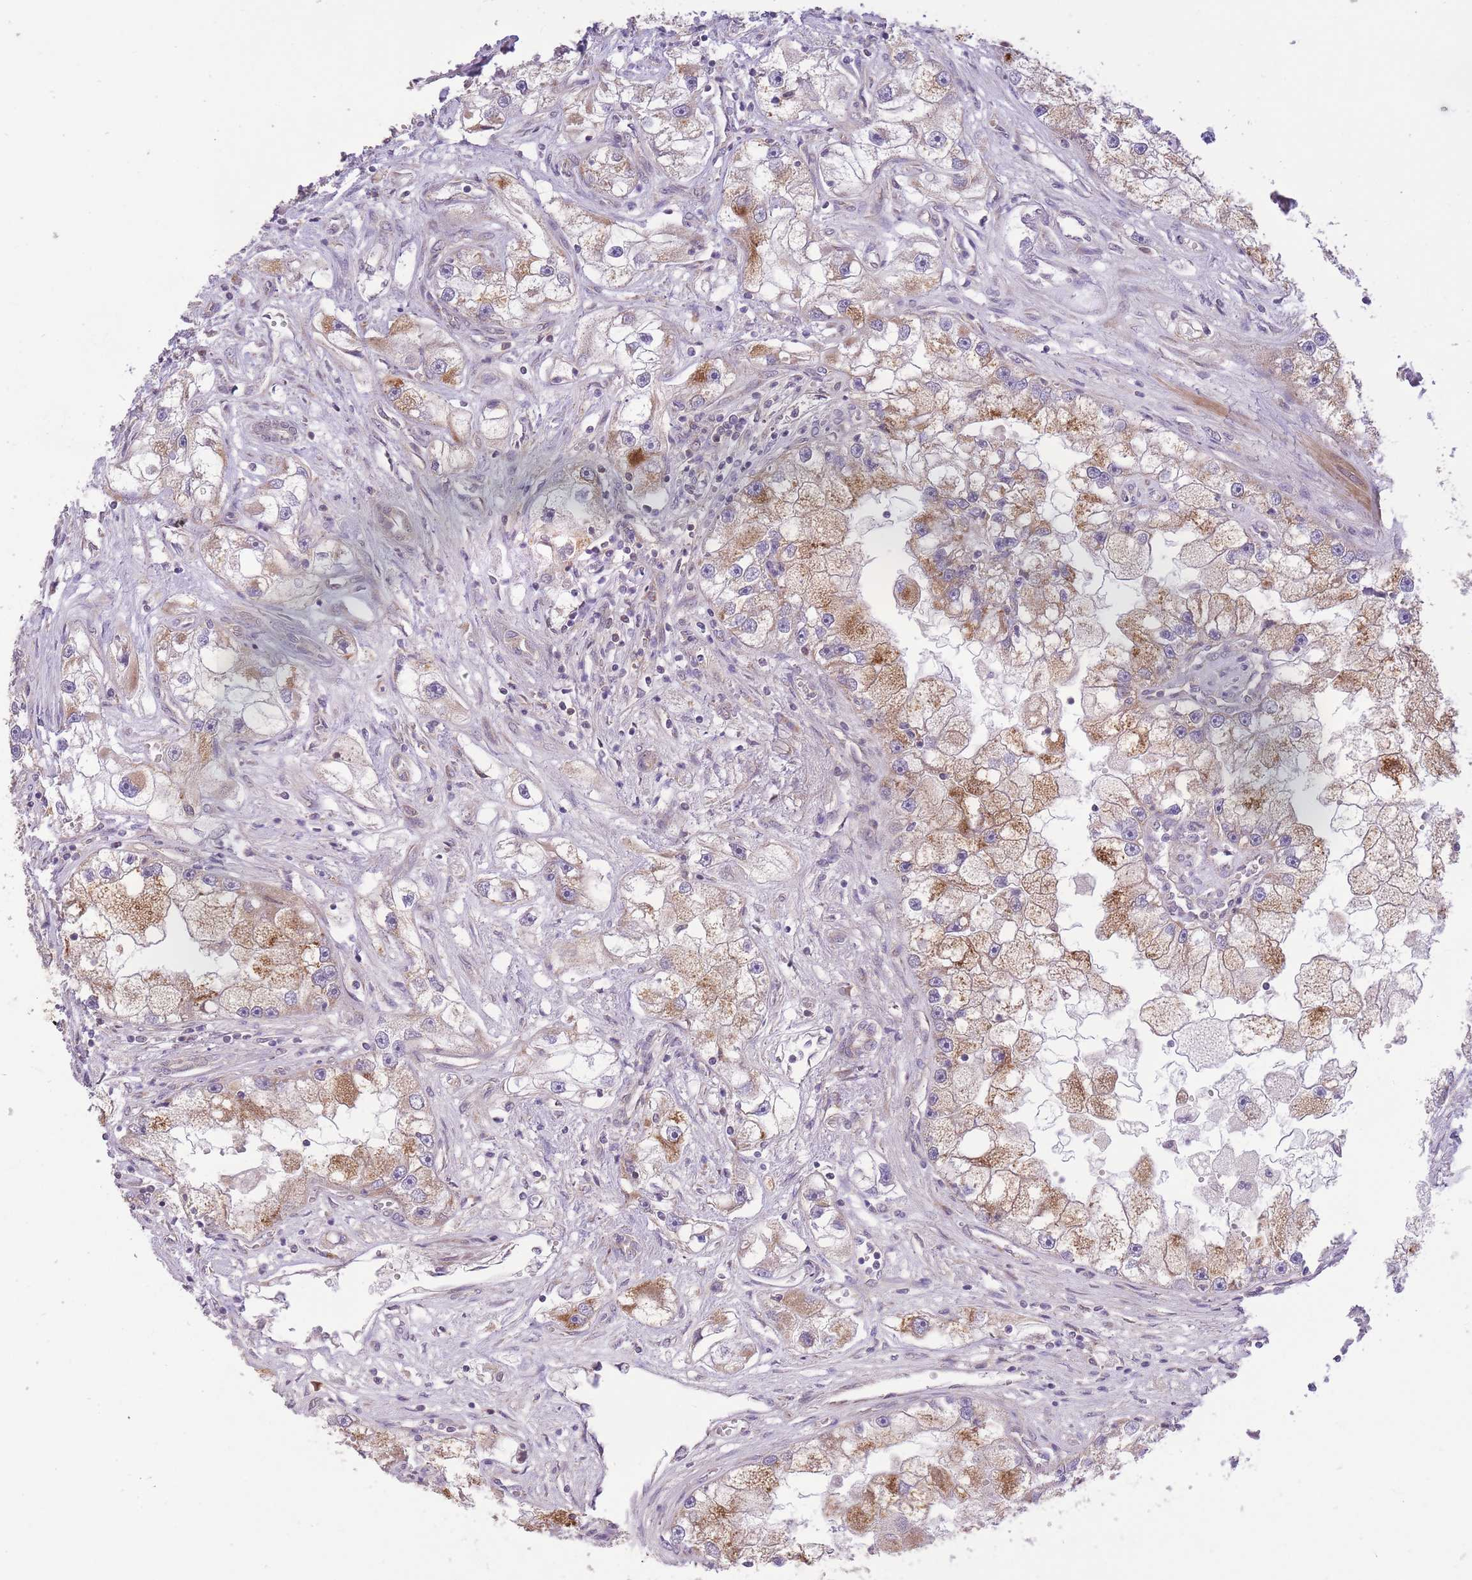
{"staining": {"intensity": "moderate", "quantity": ">75%", "location": "cytoplasmic/membranous"}, "tissue": "renal cancer", "cell_type": "Tumor cells", "image_type": "cancer", "snomed": [{"axis": "morphology", "description": "Adenocarcinoma, NOS"}, {"axis": "topography", "description": "Kidney"}], "caption": "Brown immunohistochemical staining in human renal adenocarcinoma reveals moderate cytoplasmic/membranous staining in approximately >75% of tumor cells. (DAB IHC, brown staining for protein, blue staining for nuclei).", "gene": "ELOA2", "patient": {"sex": "male", "age": 63}}